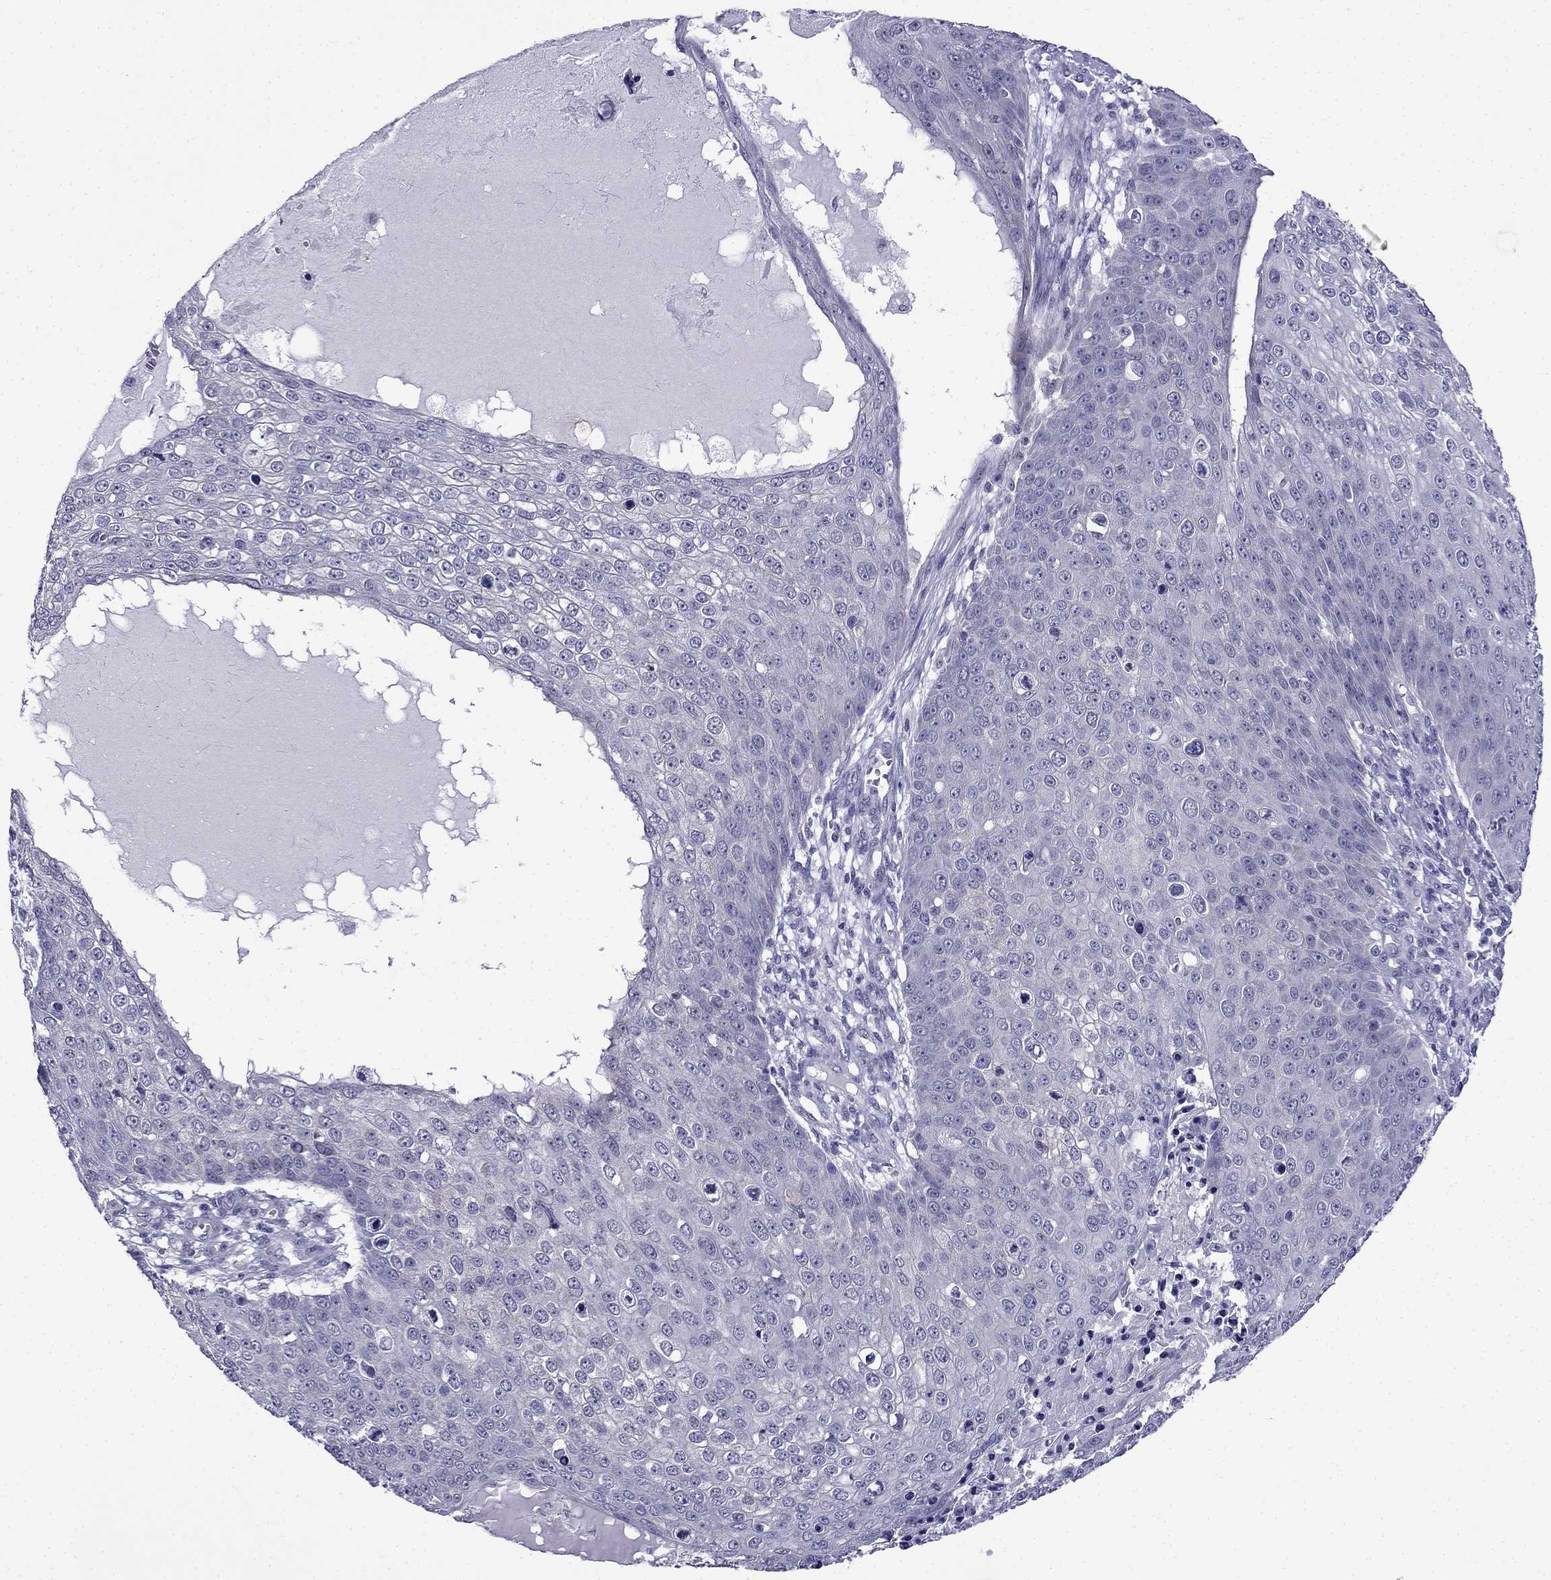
{"staining": {"intensity": "negative", "quantity": "none", "location": "none"}, "tissue": "skin cancer", "cell_type": "Tumor cells", "image_type": "cancer", "snomed": [{"axis": "morphology", "description": "Squamous cell carcinoma, NOS"}, {"axis": "topography", "description": "Skin"}], "caption": "An immunohistochemistry (IHC) image of skin cancer (squamous cell carcinoma) is shown. There is no staining in tumor cells of skin cancer (squamous cell carcinoma).", "gene": "POM121L12", "patient": {"sex": "male", "age": 71}}